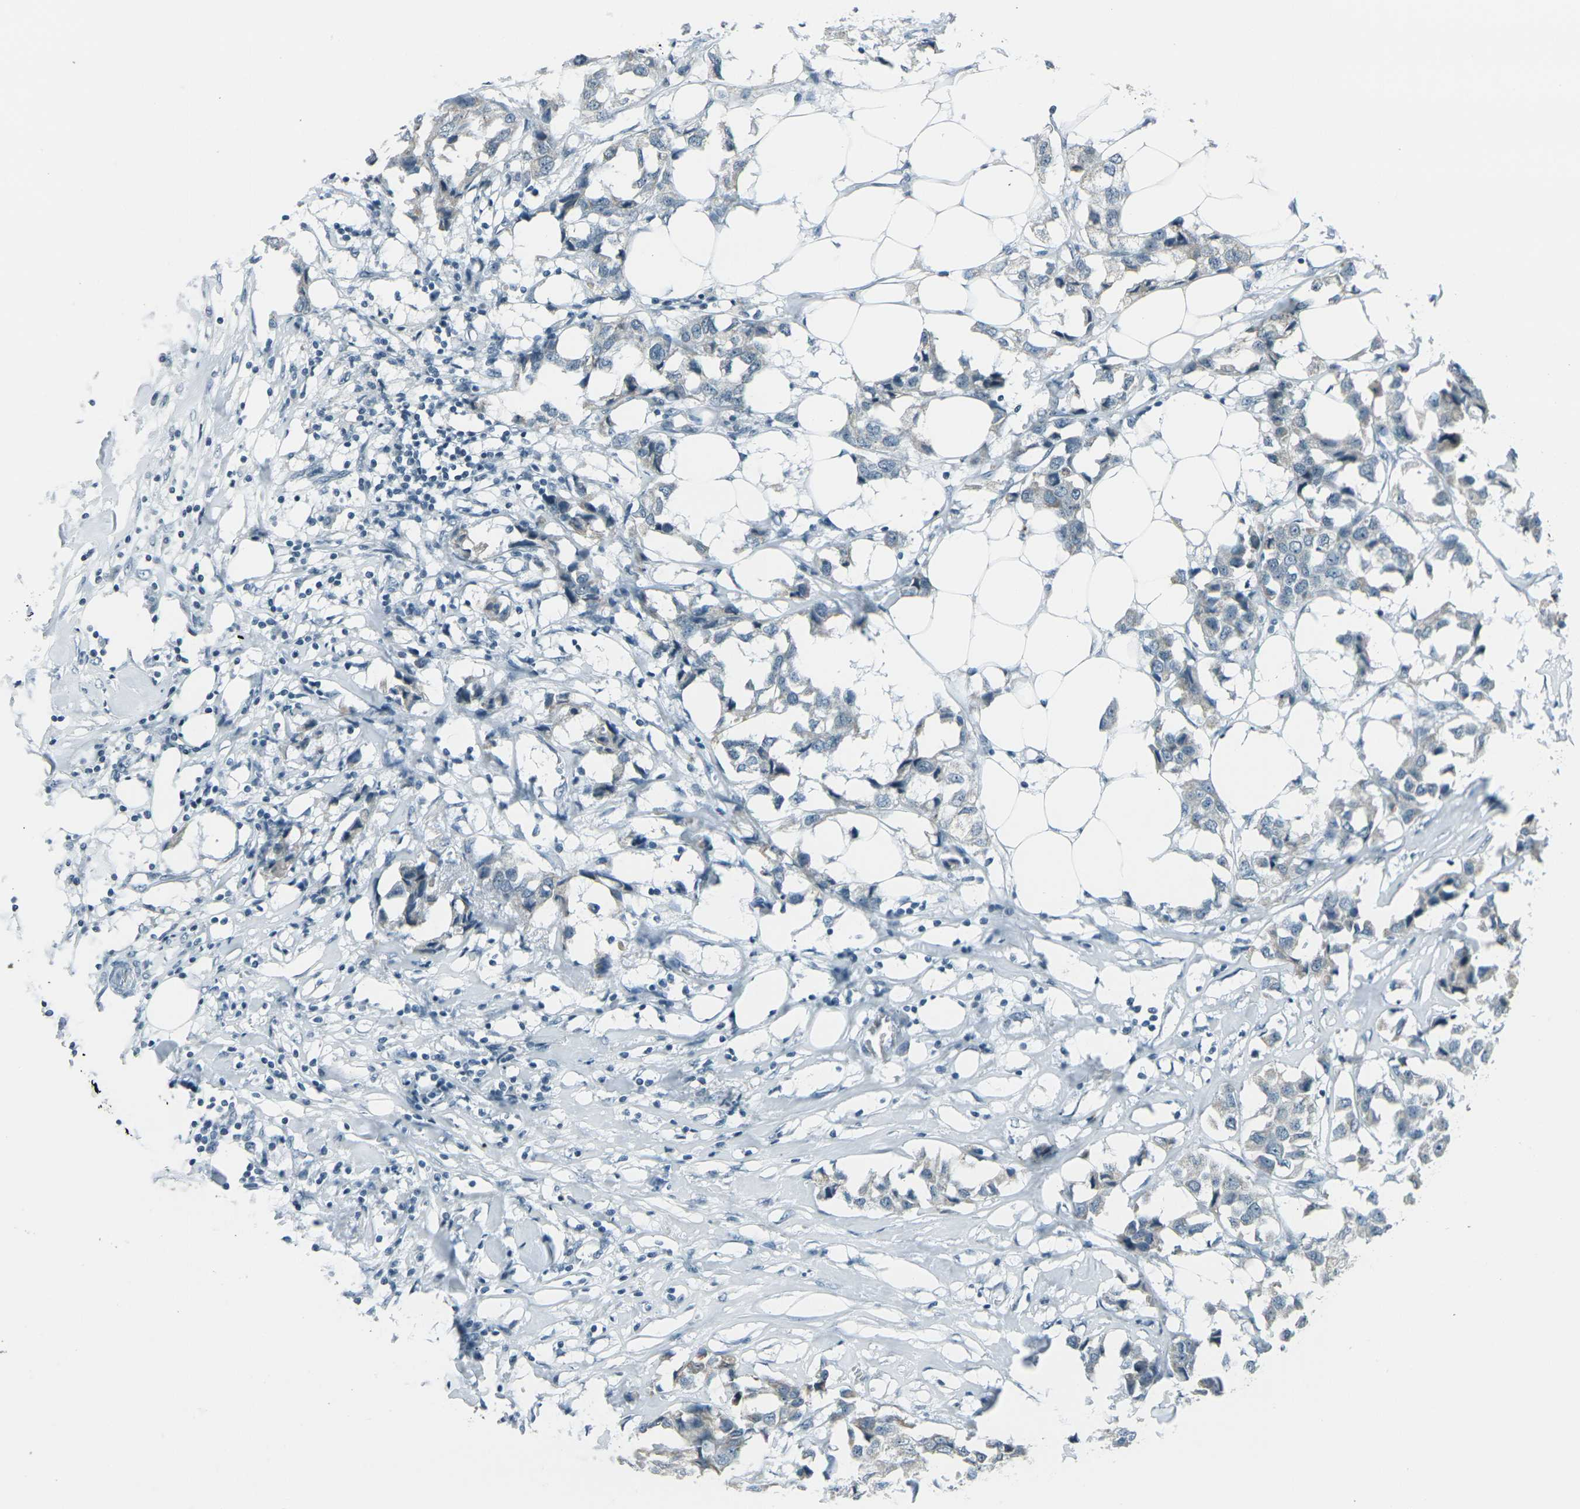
{"staining": {"intensity": "negative", "quantity": "none", "location": "none"}, "tissue": "breast cancer", "cell_type": "Tumor cells", "image_type": "cancer", "snomed": [{"axis": "morphology", "description": "Duct carcinoma"}, {"axis": "topography", "description": "Breast"}], "caption": "Human breast cancer (infiltrating ductal carcinoma) stained for a protein using immunohistochemistry (IHC) exhibits no positivity in tumor cells.", "gene": "H2BC1", "patient": {"sex": "female", "age": 80}}